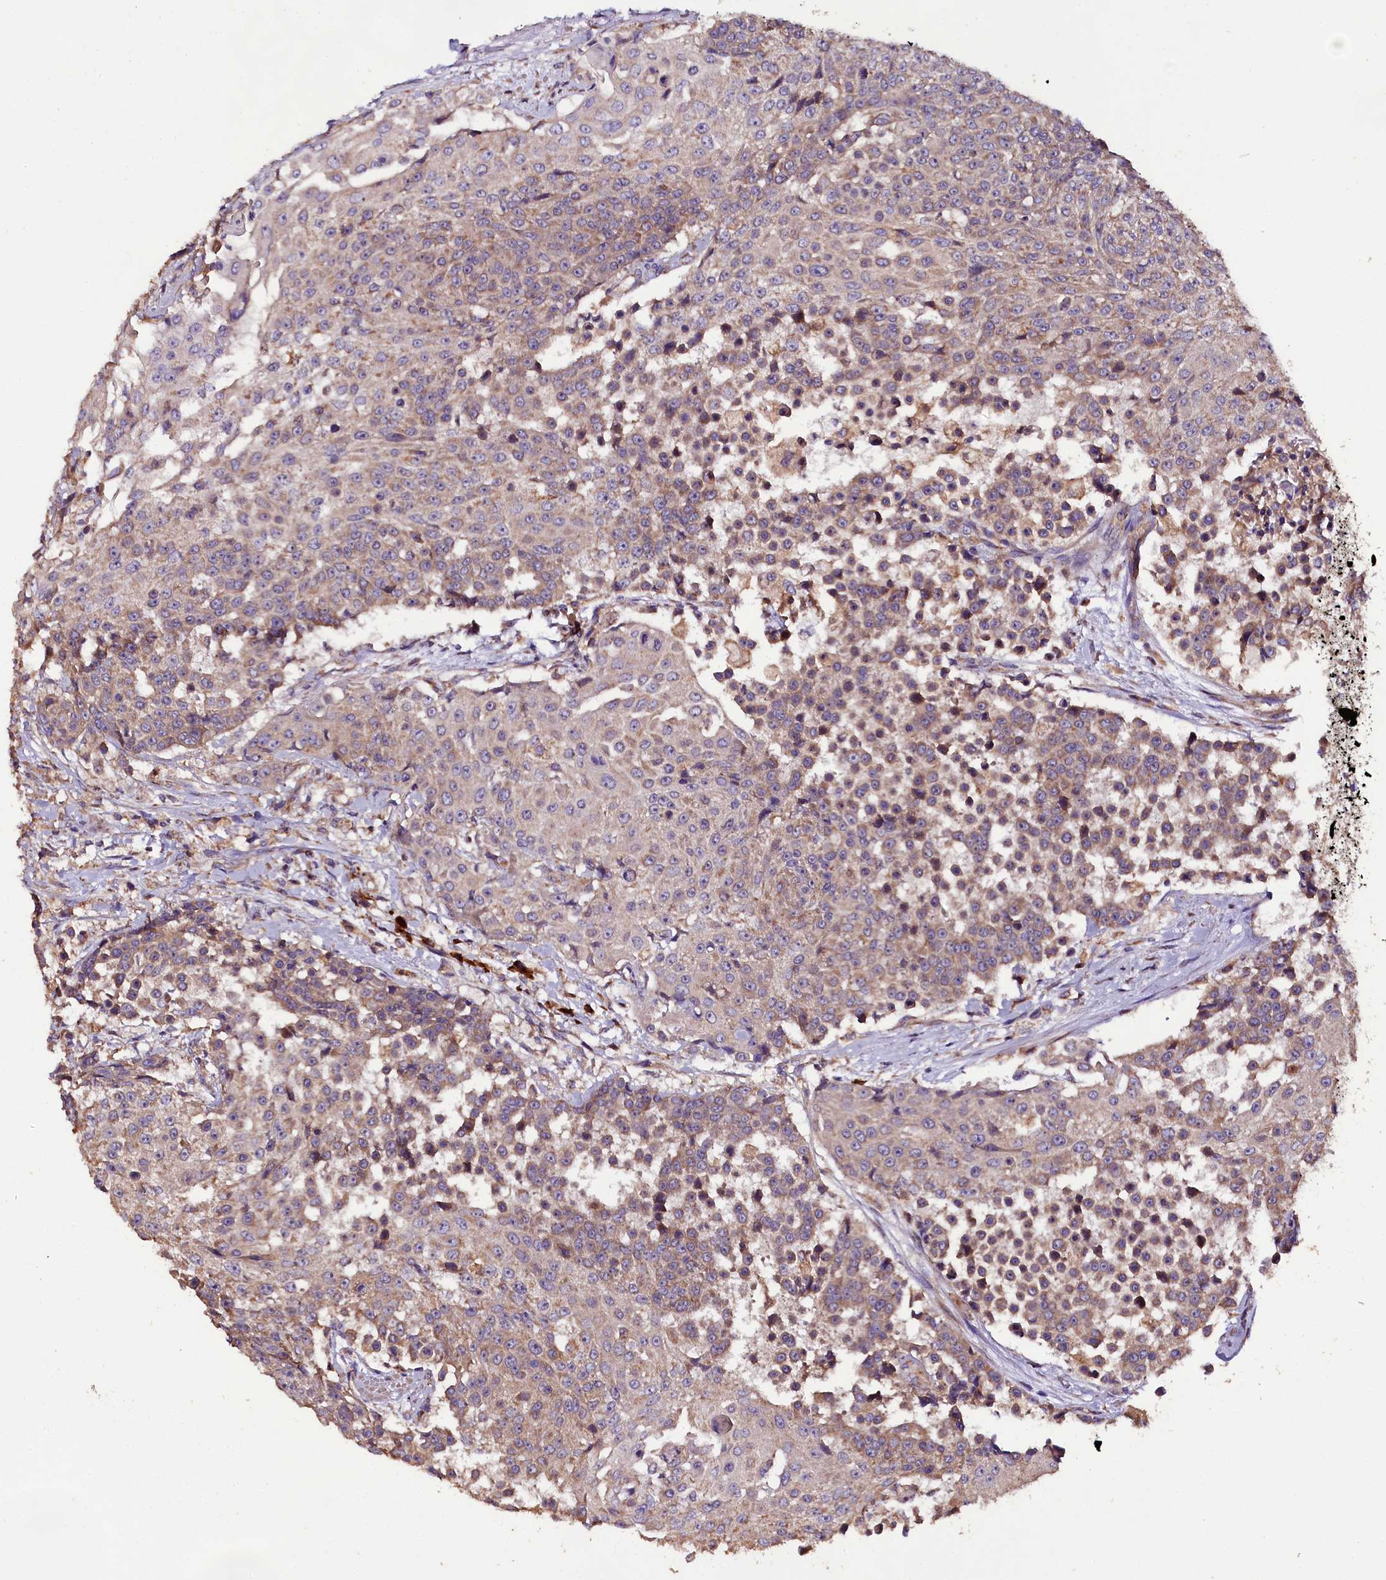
{"staining": {"intensity": "moderate", "quantity": "<25%", "location": "cytoplasmic/membranous"}, "tissue": "urothelial cancer", "cell_type": "Tumor cells", "image_type": "cancer", "snomed": [{"axis": "morphology", "description": "Urothelial carcinoma, High grade"}, {"axis": "topography", "description": "Urinary bladder"}], "caption": "IHC of urothelial cancer demonstrates low levels of moderate cytoplasmic/membranous positivity in approximately <25% of tumor cells. (IHC, brightfield microscopy, high magnification).", "gene": "ENKD1", "patient": {"sex": "female", "age": 63}}